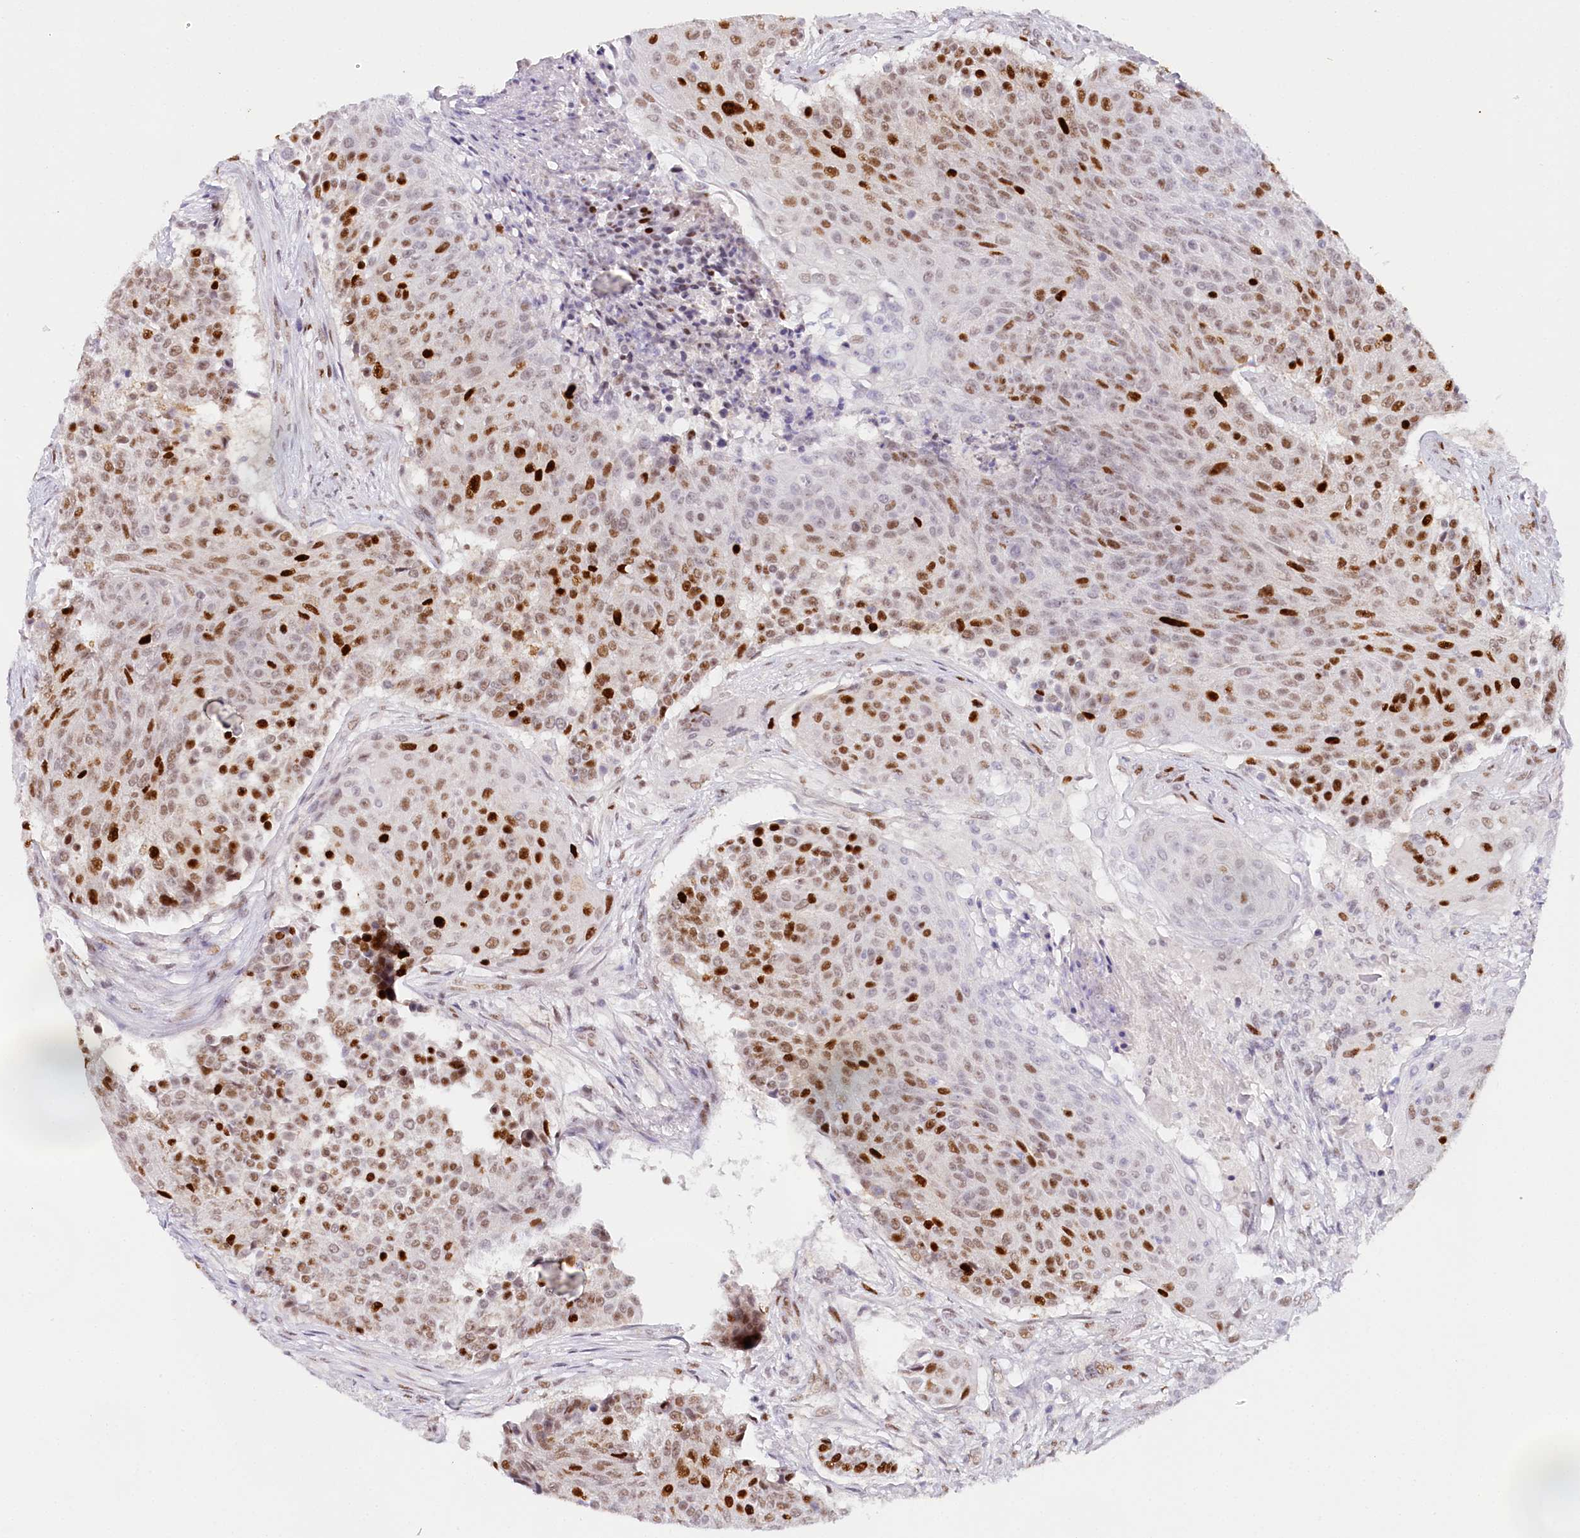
{"staining": {"intensity": "strong", "quantity": "25%-75%", "location": "nuclear"}, "tissue": "urothelial cancer", "cell_type": "Tumor cells", "image_type": "cancer", "snomed": [{"axis": "morphology", "description": "Urothelial carcinoma, High grade"}, {"axis": "topography", "description": "Urinary bladder"}], "caption": "Protein staining by IHC demonstrates strong nuclear positivity in approximately 25%-75% of tumor cells in urothelial carcinoma (high-grade).", "gene": "TP53", "patient": {"sex": "female", "age": 63}}